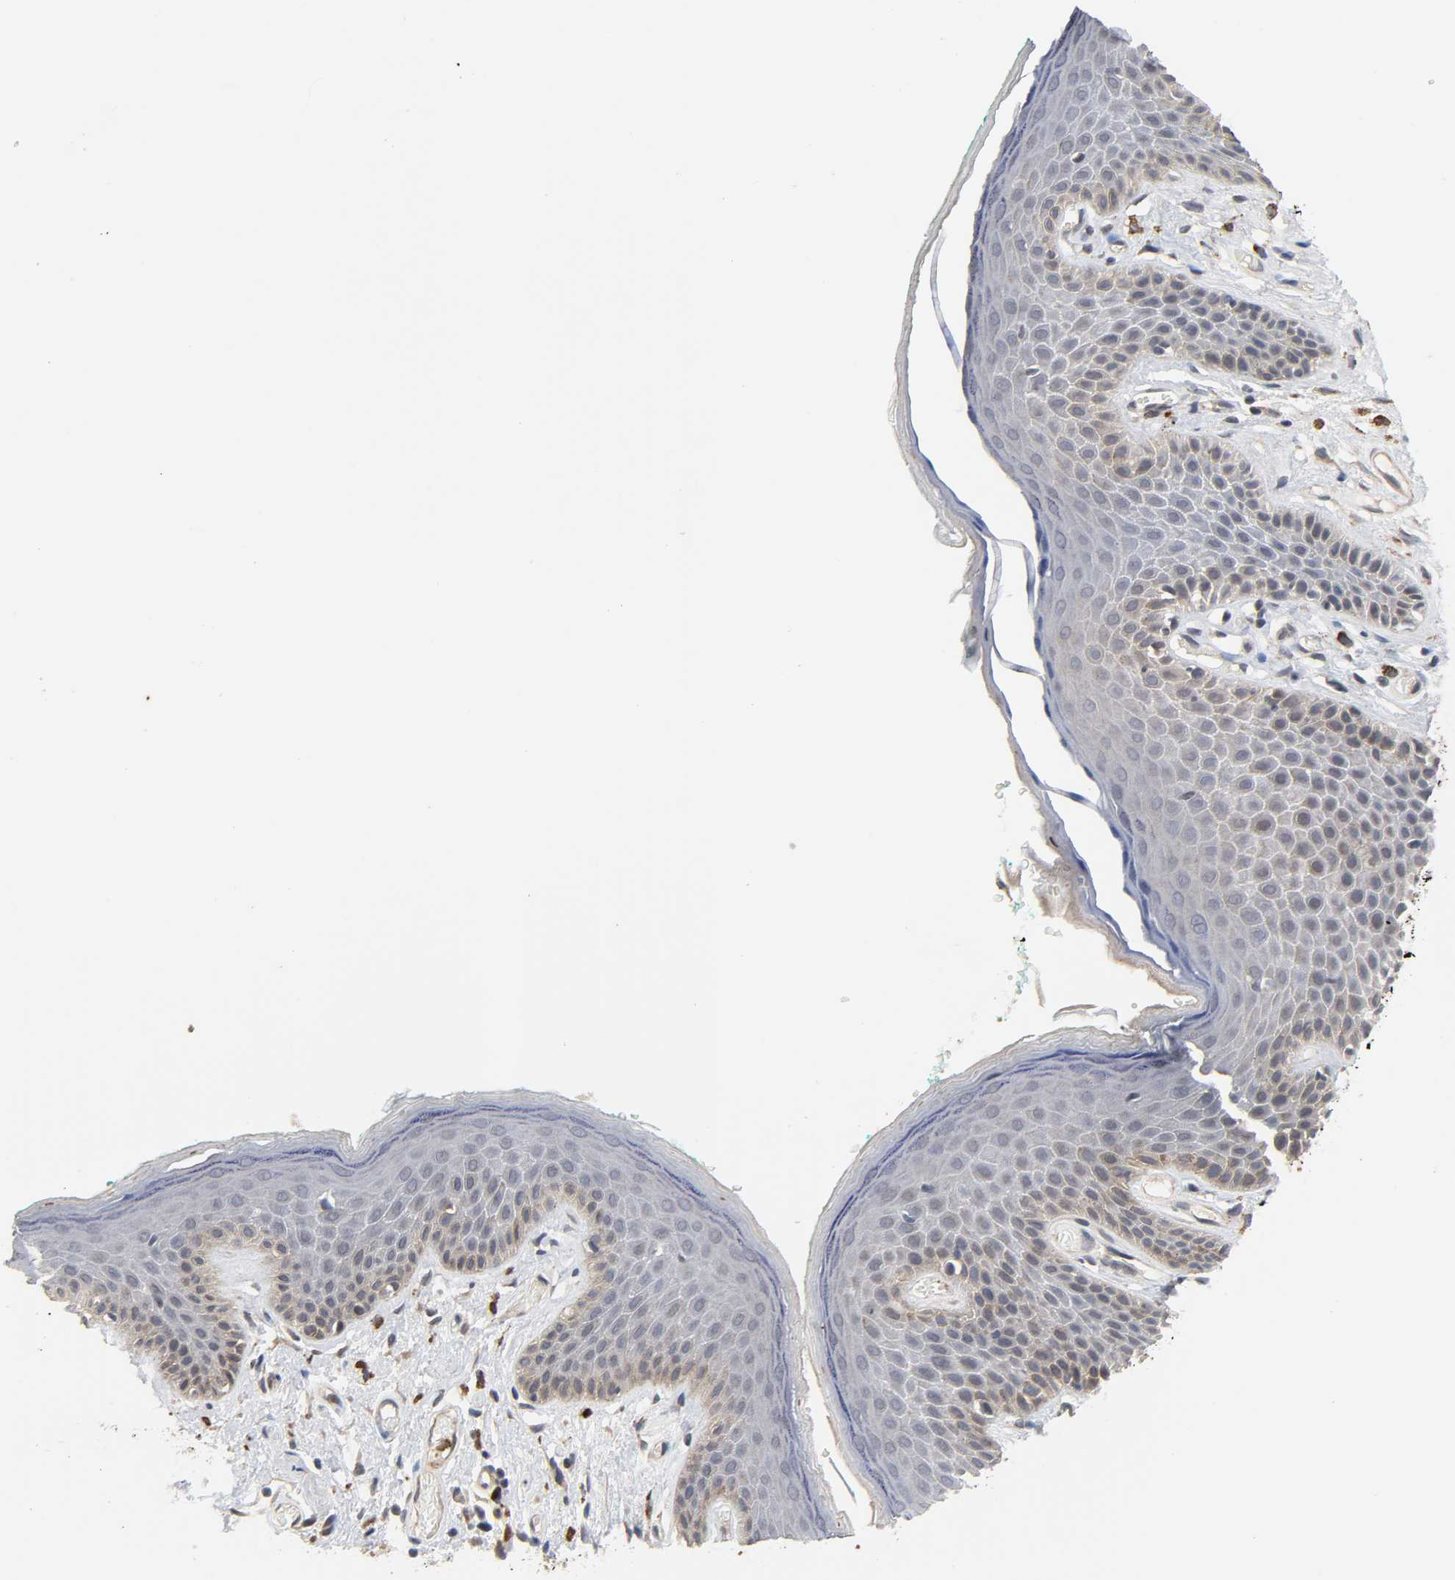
{"staining": {"intensity": "weak", "quantity": "25%-75%", "location": "cytoplasmic/membranous"}, "tissue": "skin", "cell_type": "Epidermal cells", "image_type": "normal", "snomed": [{"axis": "morphology", "description": "Normal tissue, NOS"}, {"axis": "topography", "description": "Anal"}], "caption": "Immunohistochemistry (DAB) staining of unremarkable skin reveals weak cytoplasmic/membranous protein staining in about 25%-75% of epidermal cells. Nuclei are stained in blue.", "gene": "CCDC175", "patient": {"sex": "male", "age": 74}}